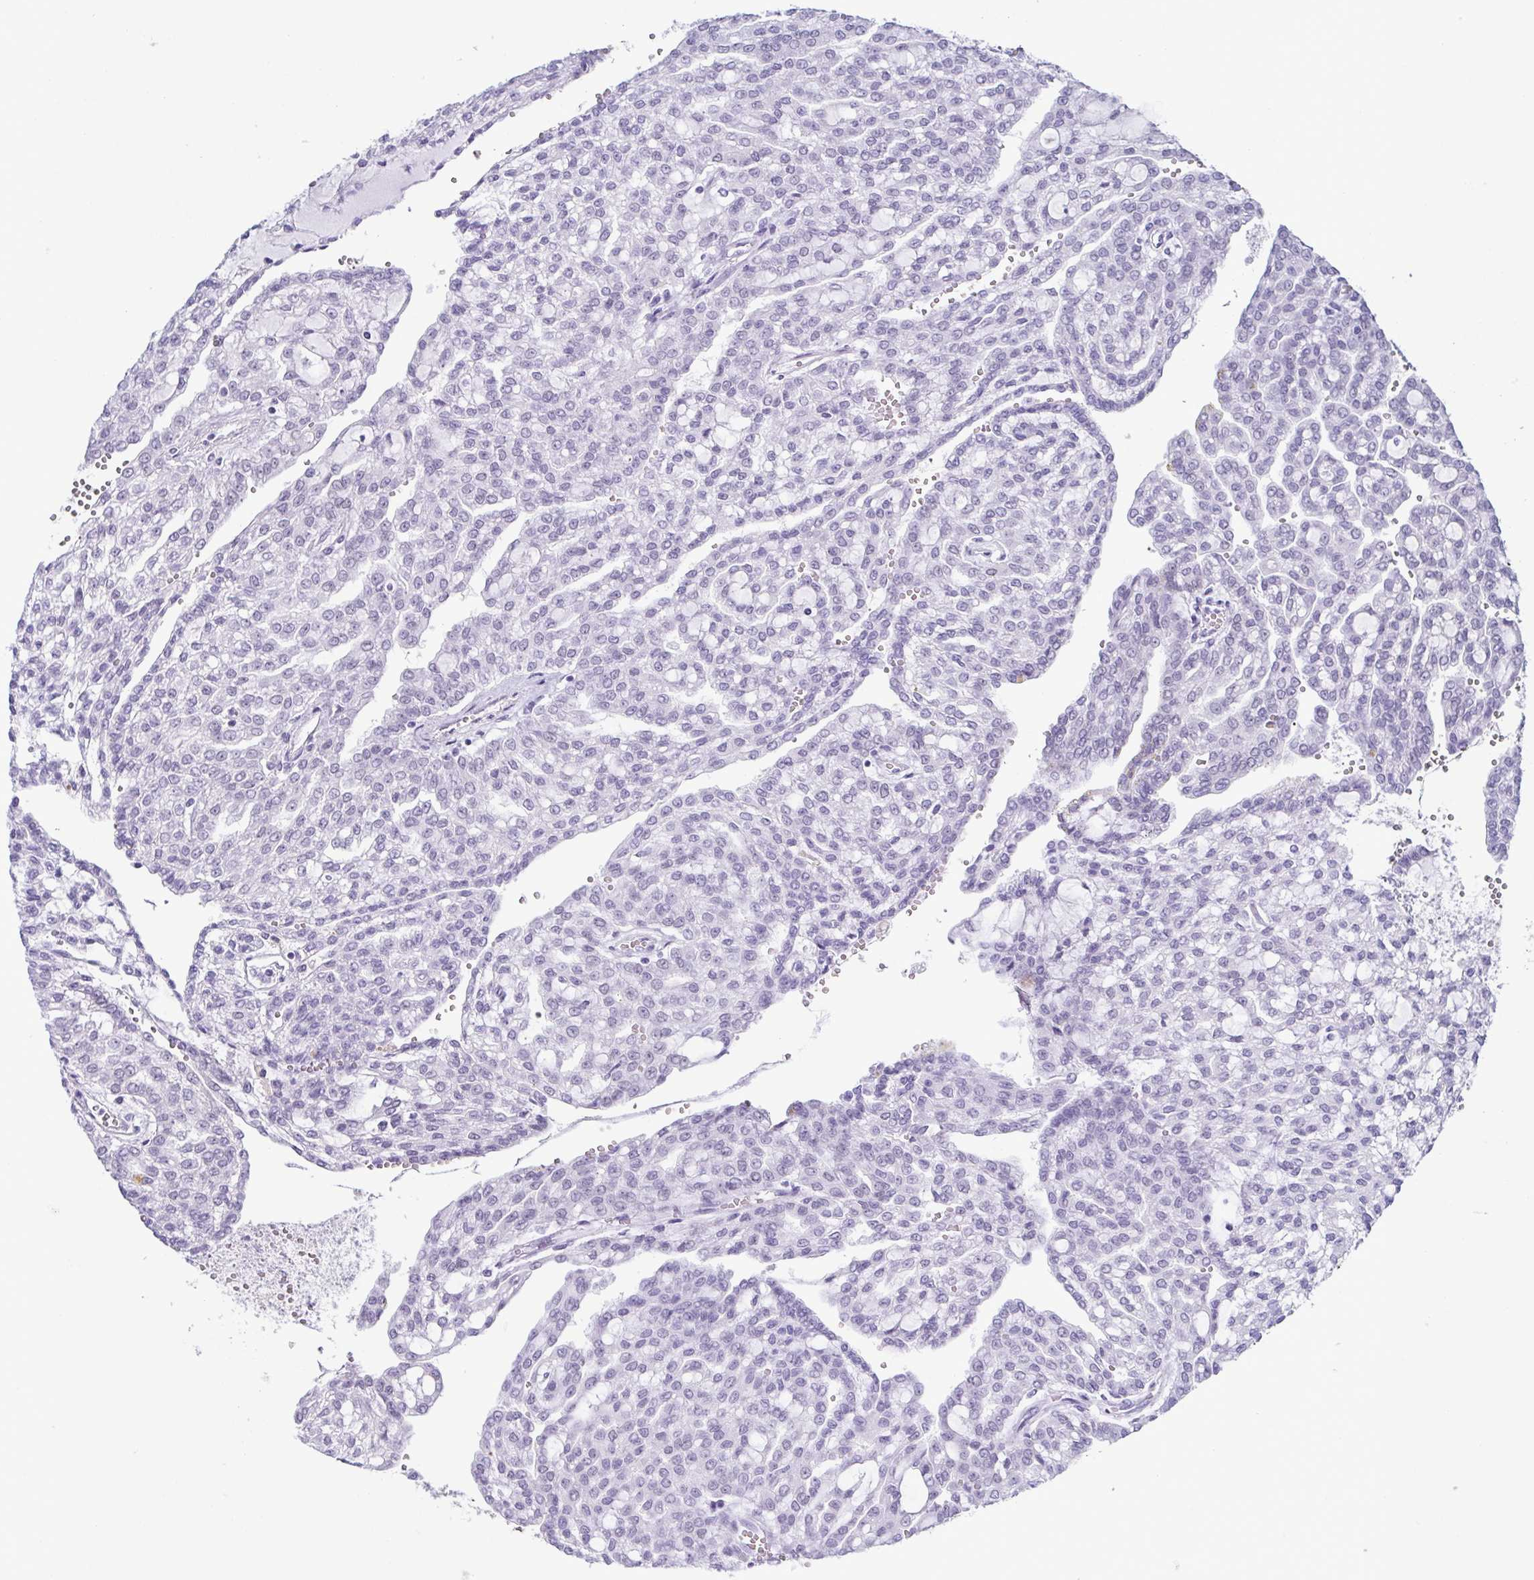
{"staining": {"intensity": "negative", "quantity": "none", "location": "none"}, "tissue": "renal cancer", "cell_type": "Tumor cells", "image_type": "cancer", "snomed": [{"axis": "morphology", "description": "Adenocarcinoma, NOS"}, {"axis": "topography", "description": "Kidney"}], "caption": "Immunohistochemistry histopathology image of neoplastic tissue: human renal cancer (adenocarcinoma) stained with DAB (3,3'-diaminobenzidine) exhibits no significant protein staining in tumor cells.", "gene": "SUGP2", "patient": {"sex": "male", "age": 63}}